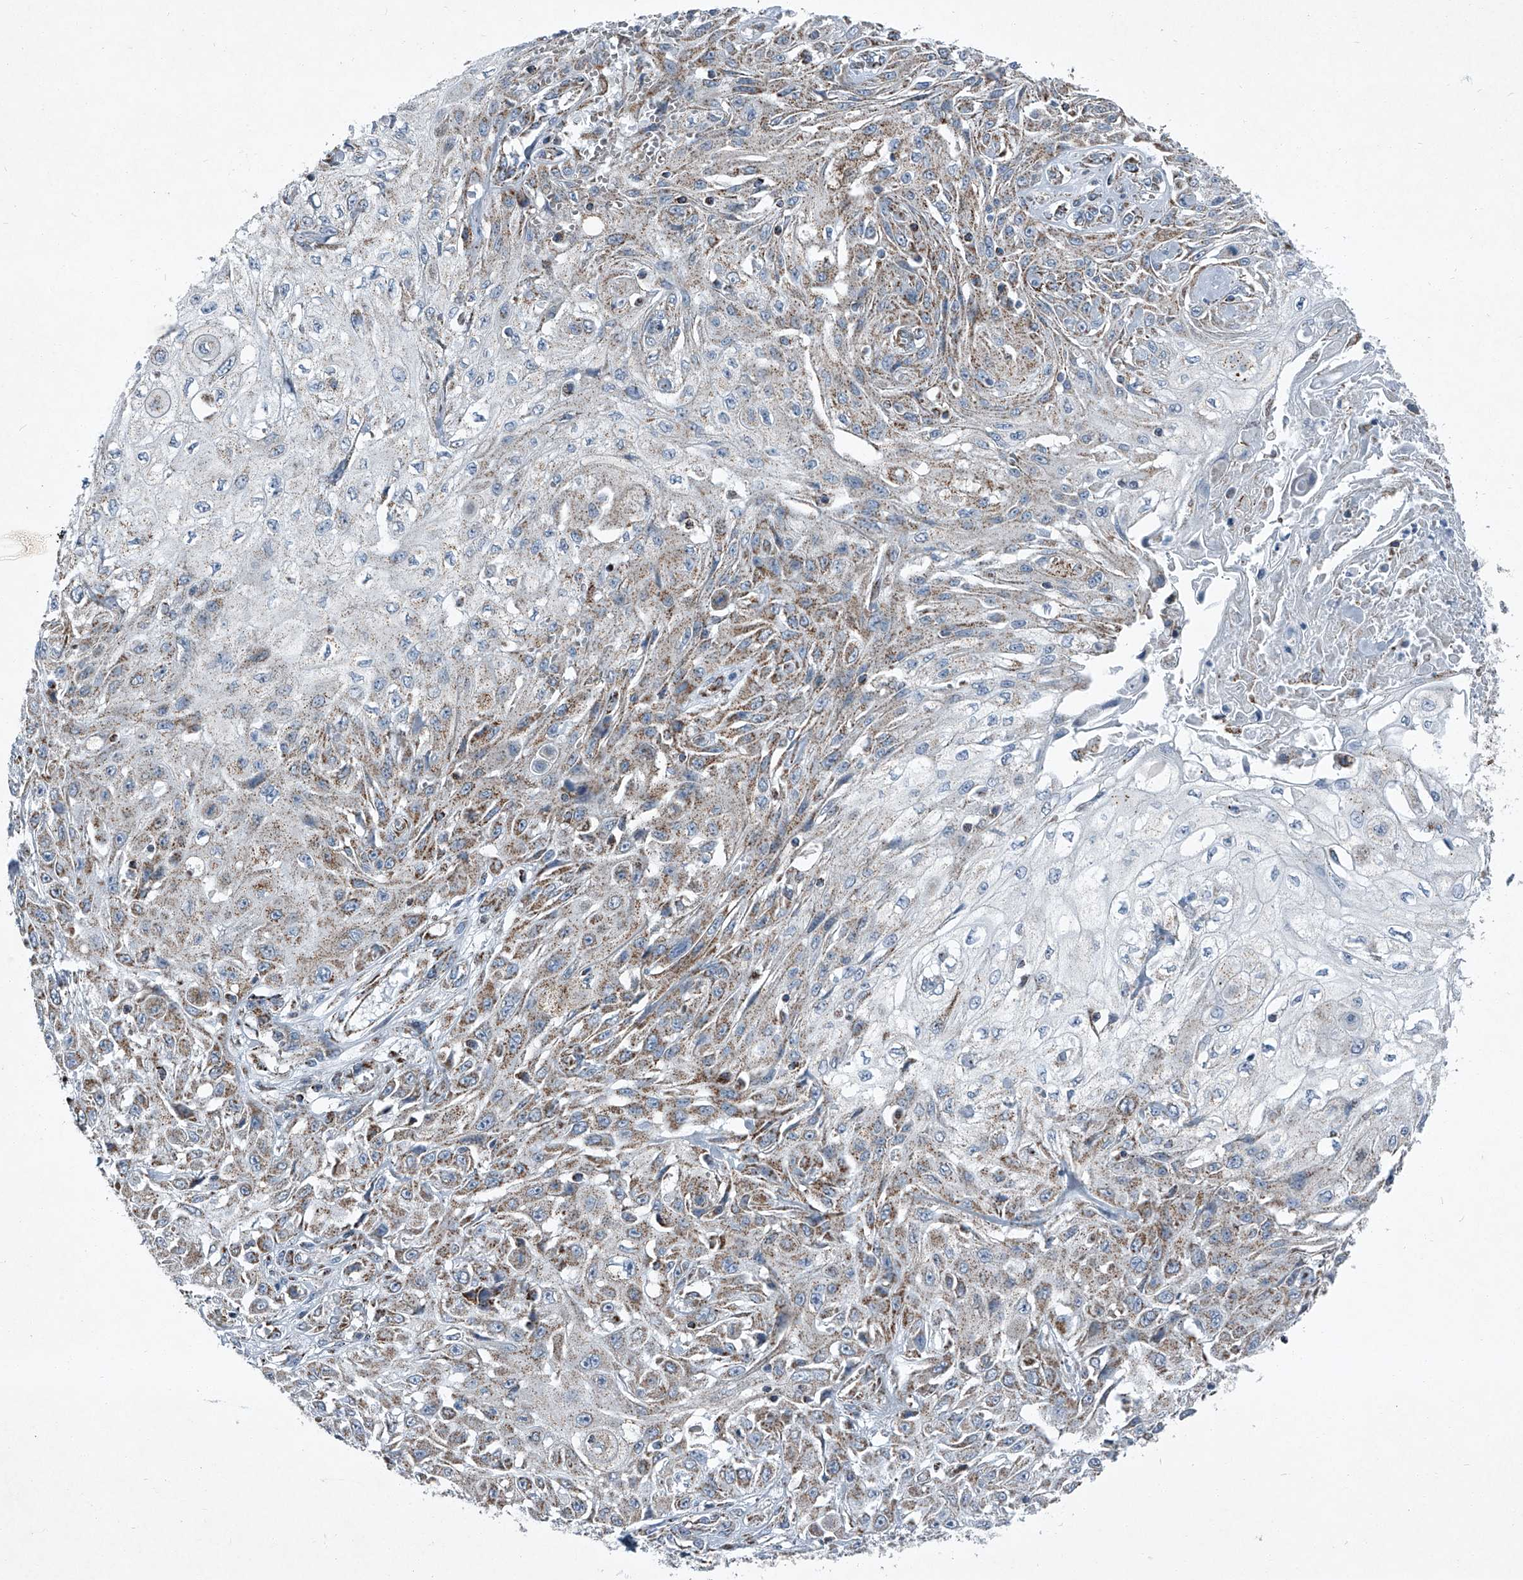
{"staining": {"intensity": "weak", "quantity": ">75%", "location": "cytoplasmic/membranous"}, "tissue": "skin cancer", "cell_type": "Tumor cells", "image_type": "cancer", "snomed": [{"axis": "morphology", "description": "Squamous cell carcinoma, NOS"}, {"axis": "morphology", "description": "Squamous cell carcinoma, metastatic, NOS"}, {"axis": "topography", "description": "Skin"}, {"axis": "topography", "description": "Lymph node"}], "caption": "This histopathology image exhibits immunohistochemistry staining of skin cancer (squamous cell carcinoma), with low weak cytoplasmic/membranous staining in approximately >75% of tumor cells.", "gene": "CHRNA7", "patient": {"sex": "male", "age": 75}}